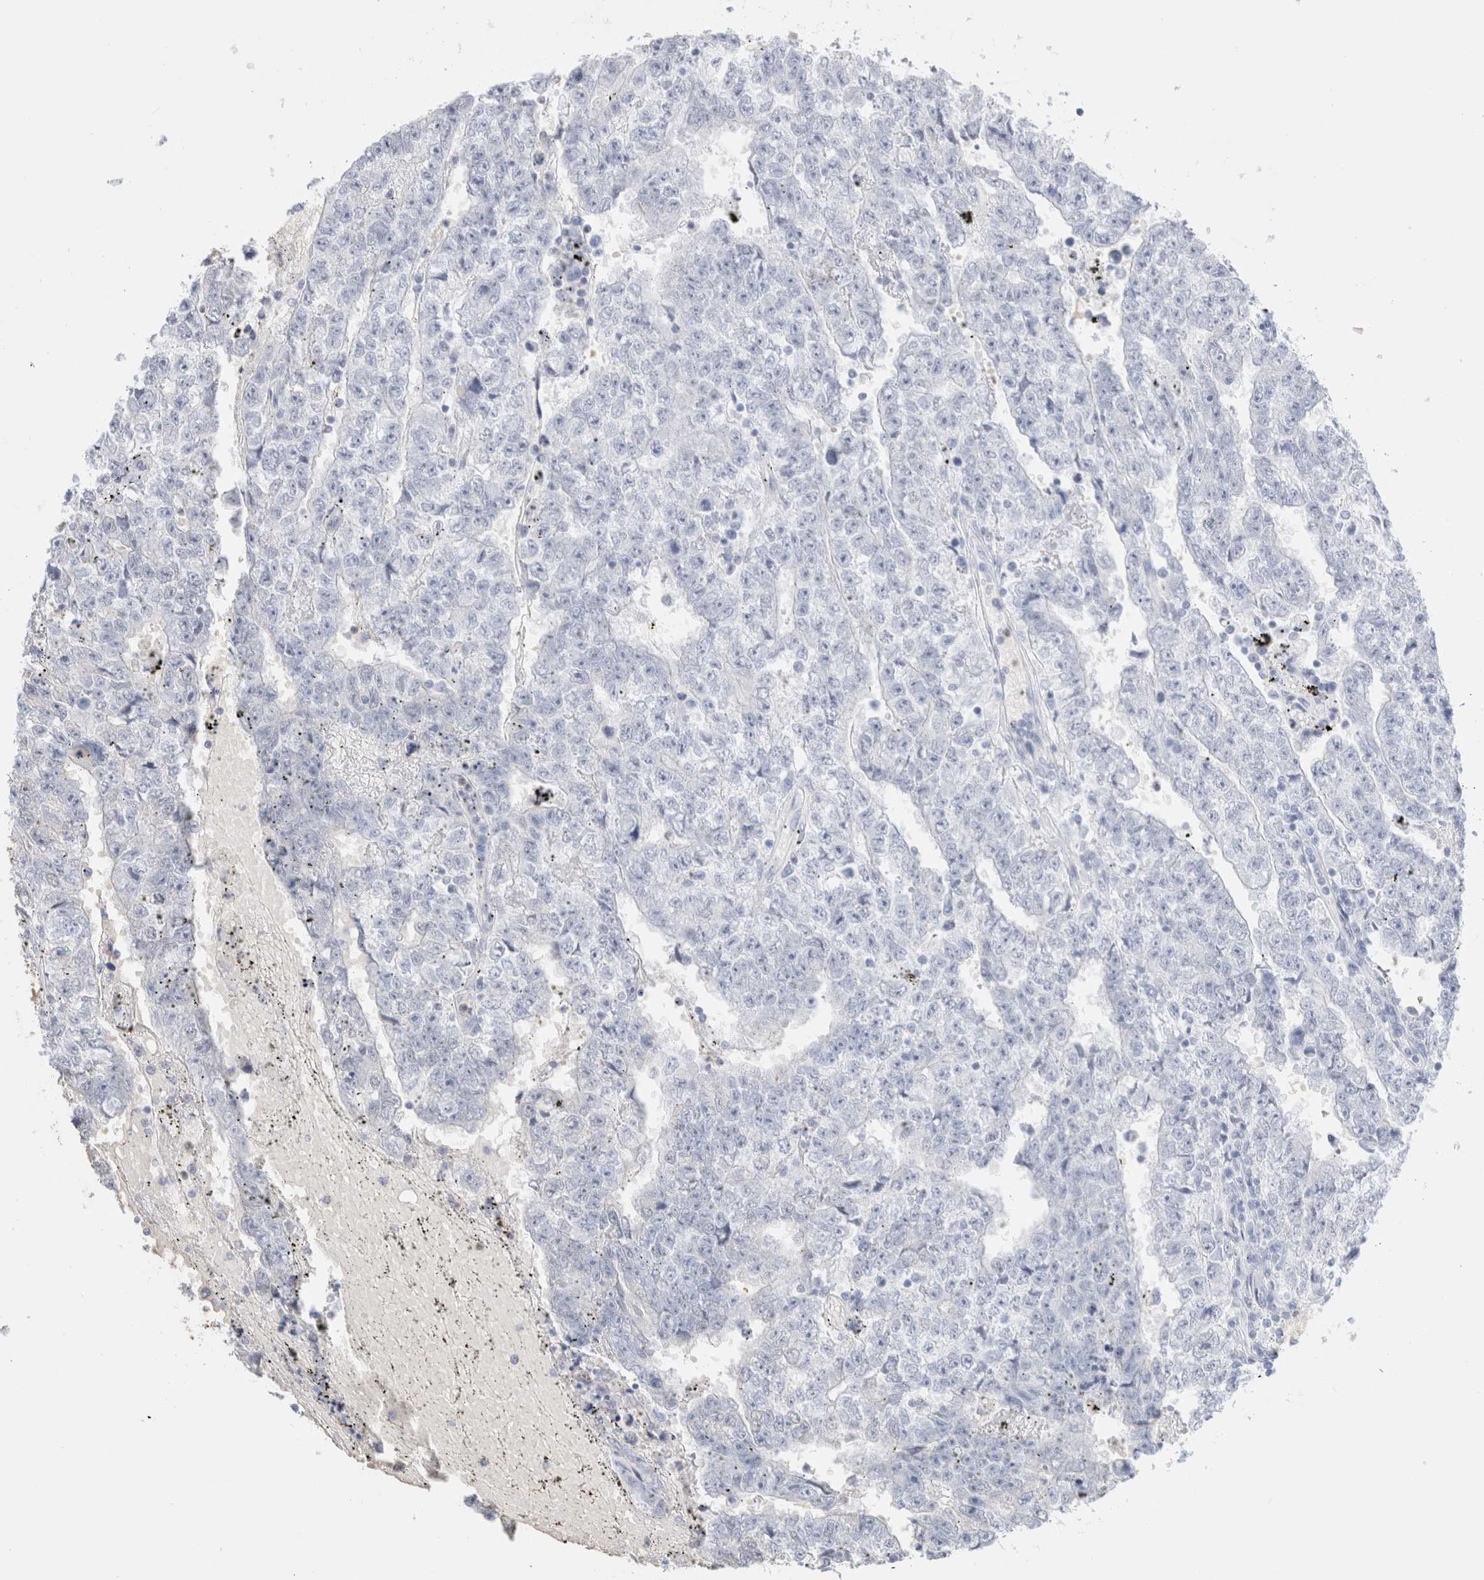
{"staining": {"intensity": "negative", "quantity": "none", "location": "none"}, "tissue": "testis cancer", "cell_type": "Tumor cells", "image_type": "cancer", "snomed": [{"axis": "morphology", "description": "Carcinoma, Embryonal, NOS"}, {"axis": "topography", "description": "Testis"}], "caption": "An IHC photomicrograph of testis embryonal carcinoma is shown. There is no staining in tumor cells of testis embryonal carcinoma.", "gene": "ARG1", "patient": {"sex": "male", "age": 25}}